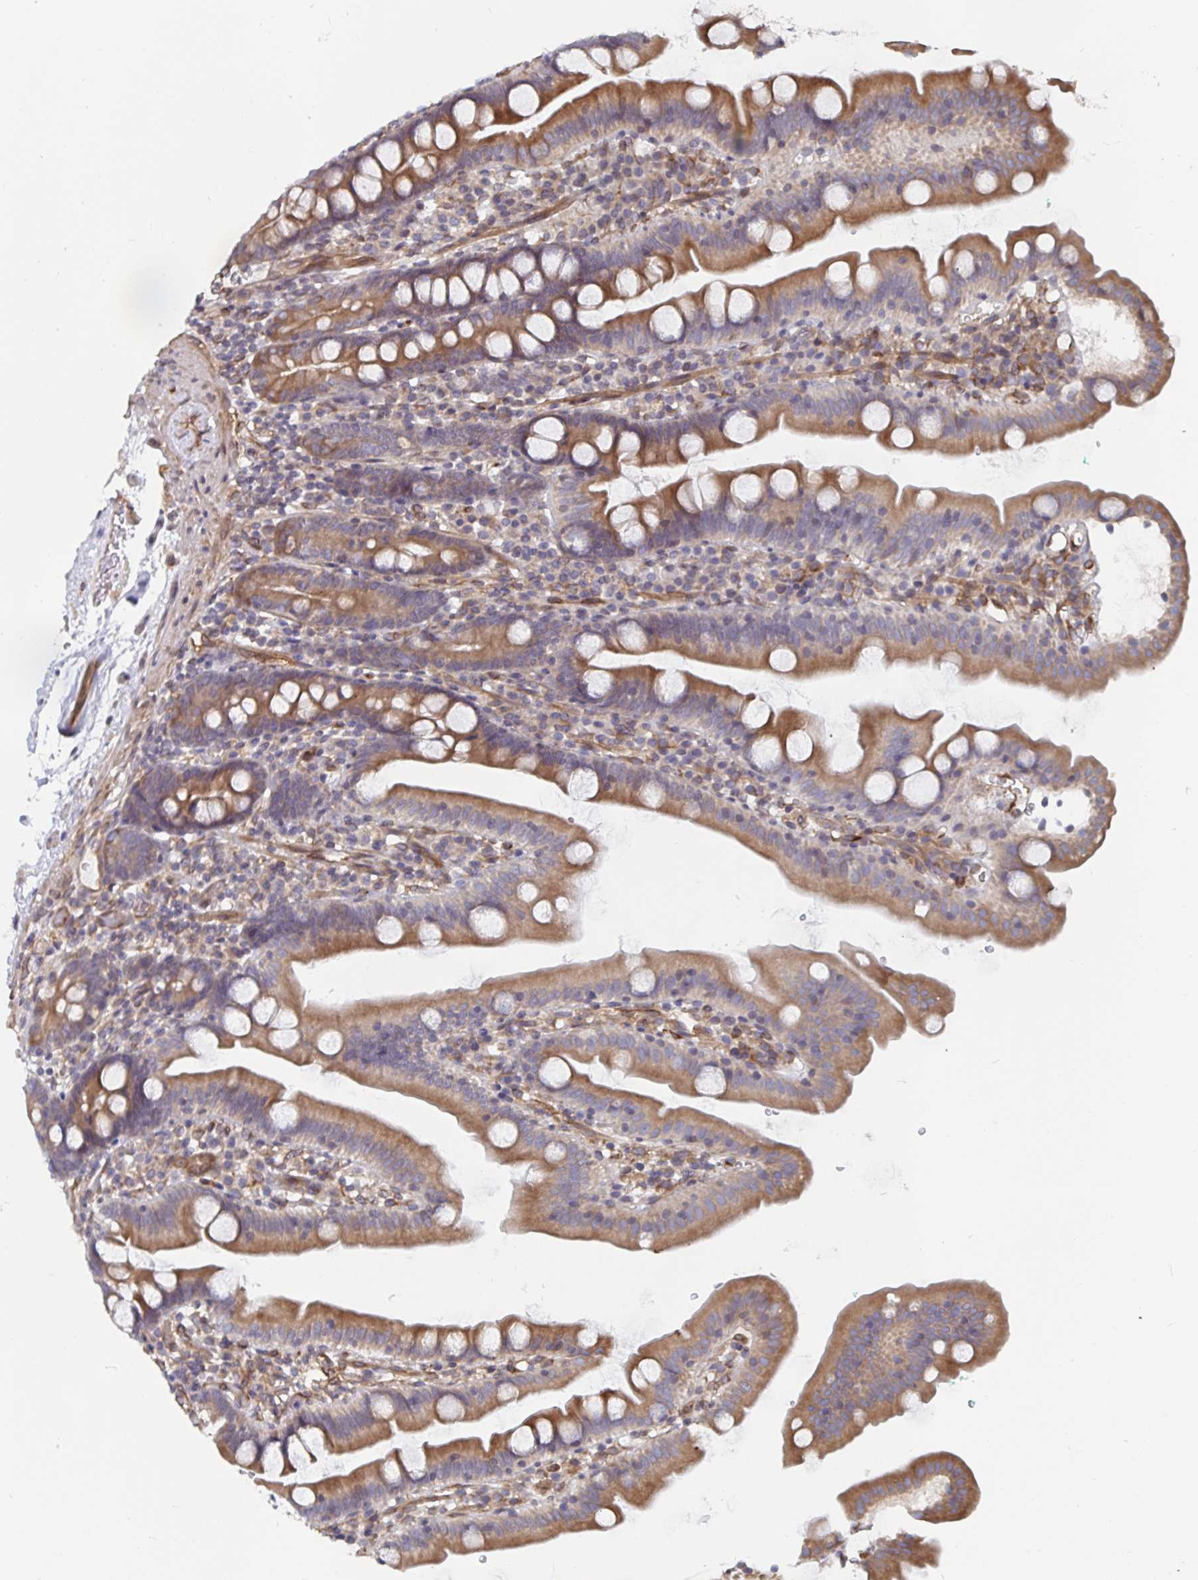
{"staining": {"intensity": "moderate", "quantity": ">75%", "location": "cytoplasmic/membranous"}, "tissue": "duodenum", "cell_type": "Glandular cells", "image_type": "normal", "snomed": [{"axis": "morphology", "description": "Normal tissue, NOS"}, {"axis": "topography", "description": "Duodenum"}], "caption": "The micrograph reveals immunohistochemical staining of benign duodenum. There is moderate cytoplasmic/membranous expression is present in approximately >75% of glandular cells.", "gene": "BCAP29", "patient": {"sex": "female", "age": 67}}